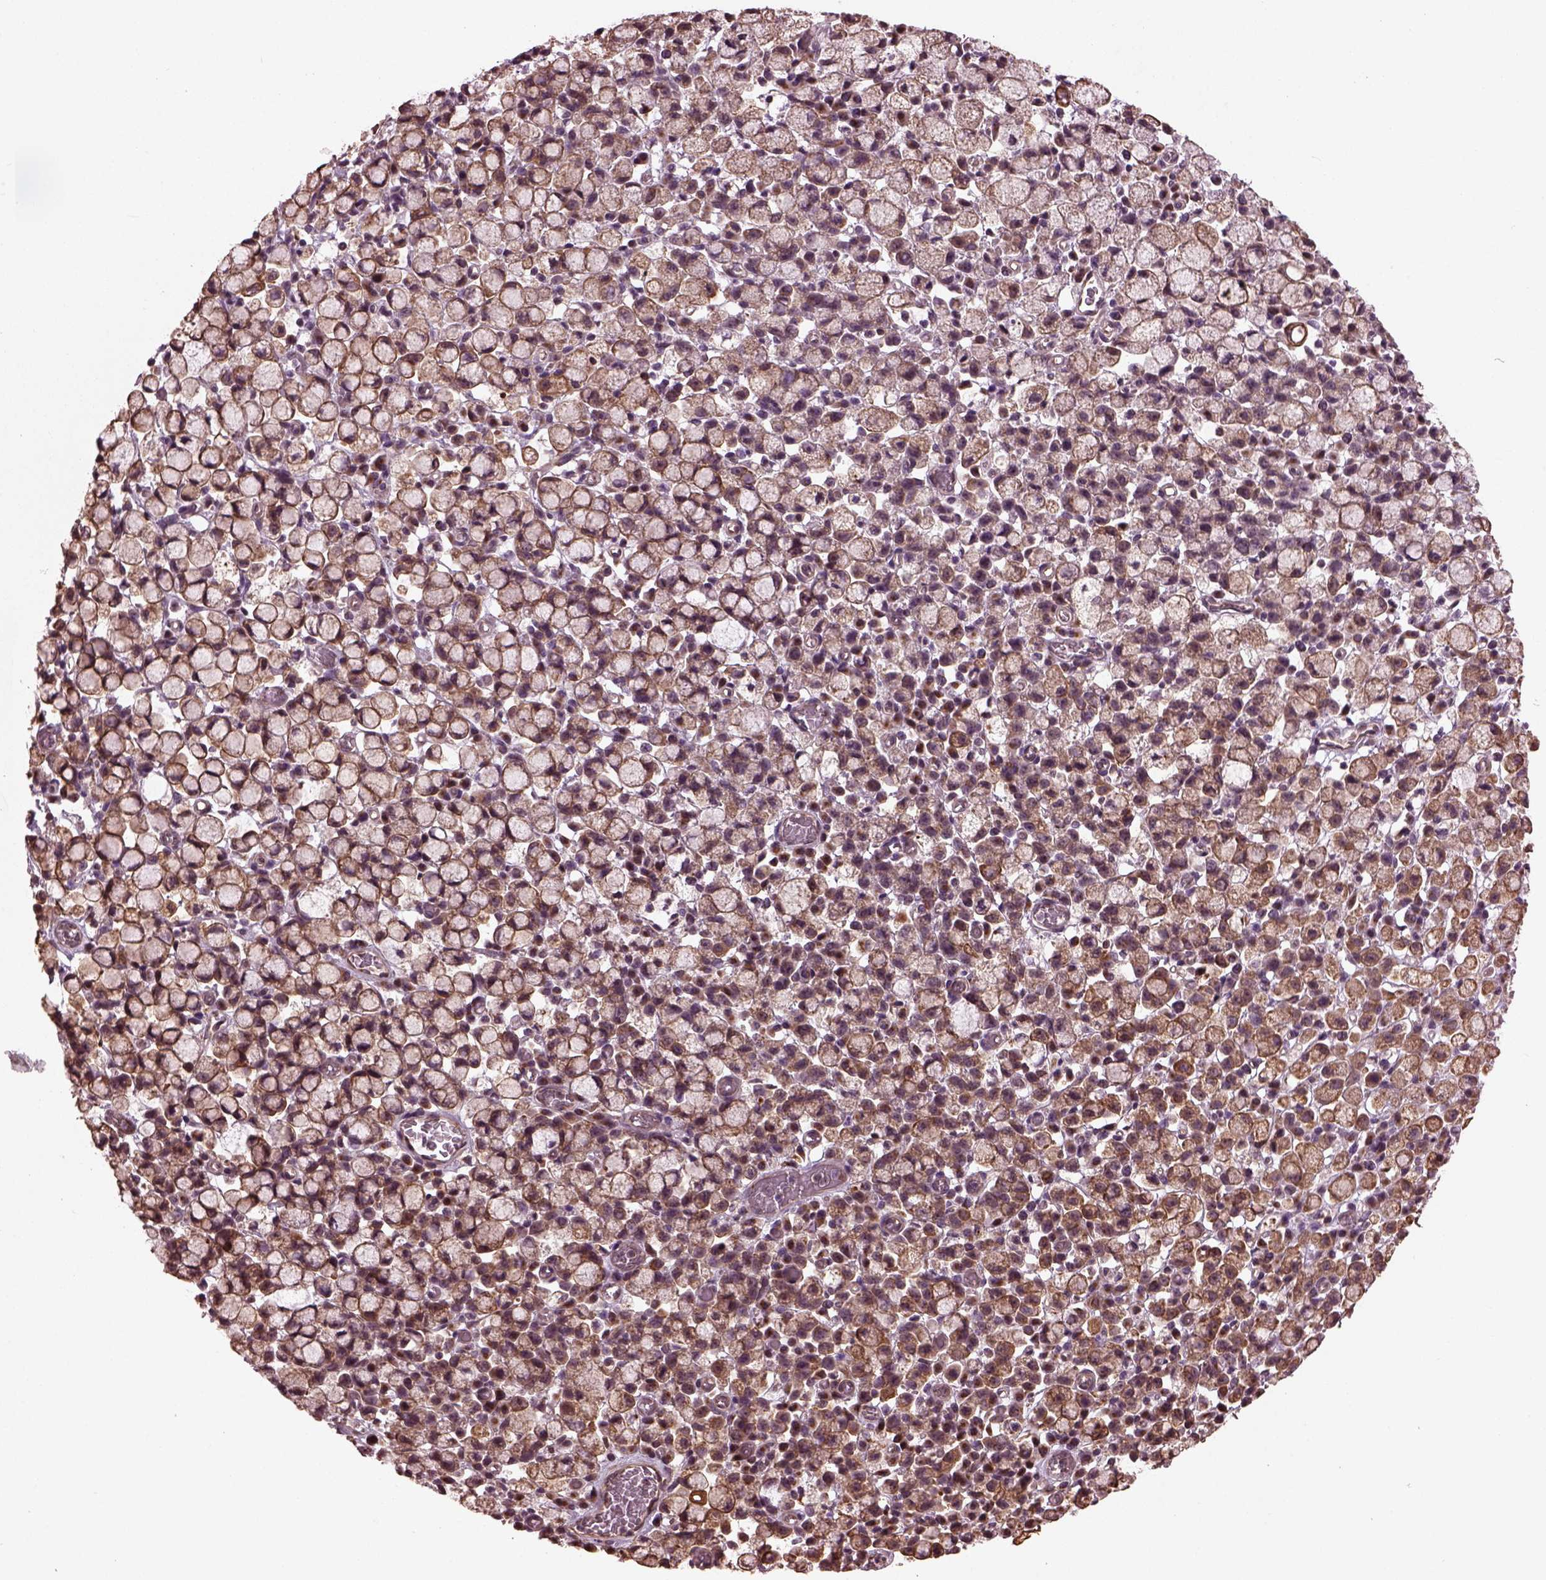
{"staining": {"intensity": "weak", "quantity": "25%-75%", "location": "cytoplasmic/membranous"}, "tissue": "stomach cancer", "cell_type": "Tumor cells", "image_type": "cancer", "snomed": [{"axis": "morphology", "description": "Adenocarcinoma, NOS"}, {"axis": "topography", "description": "Stomach"}], "caption": "Protein staining of stomach cancer (adenocarcinoma) tissue demonstrates weak cytoplasmic/membranous positivity in approximately 25%-75% of tumor cells. (DAB (3,3'-diaminobenzidine) = brown stain, brightfield microscopy at high magnification).", "gene": "RUFY3", "patient": {"sex": "male", "age": 58}}